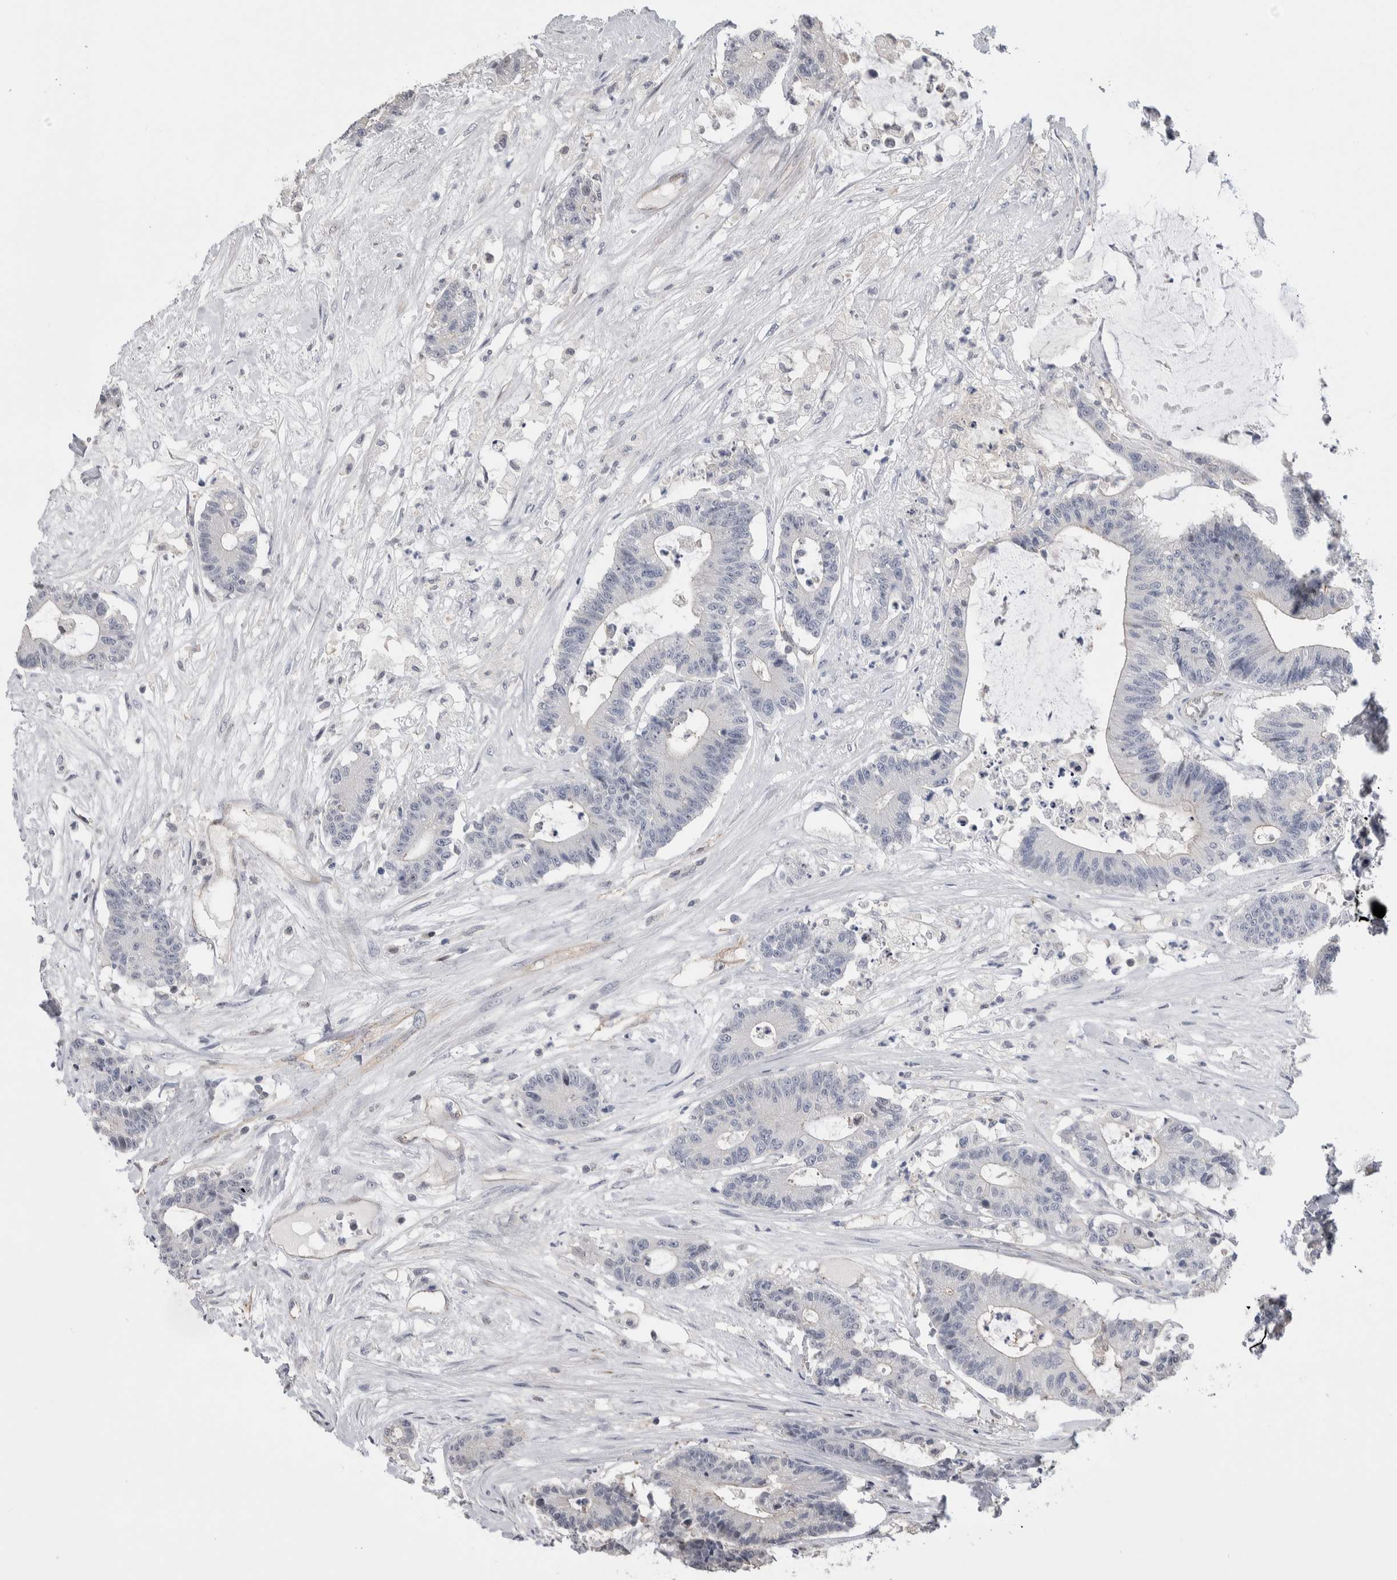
{"staining": {"intensity": "negative", "quantity": "none", "location": "none"}, "tissue": "colorectal cancer", "cell_type": "Tumor cells", "image_type": "cancer", "snomed": [{"axis": "morphology", "description": "Adenocarcinoma, NOS"}, {"axis": "topography", "description": "Colon"}], "caption": "The immunohistochemistry photomicrograph has no significant staining in tumor cells of colorectal adenocarcinoma tissue. (DAB (3,3'-diaminobenzidine) IHC, high magnification).", "gene": "ZBTB49", "patient": {"sex": "female", "age": 84}}